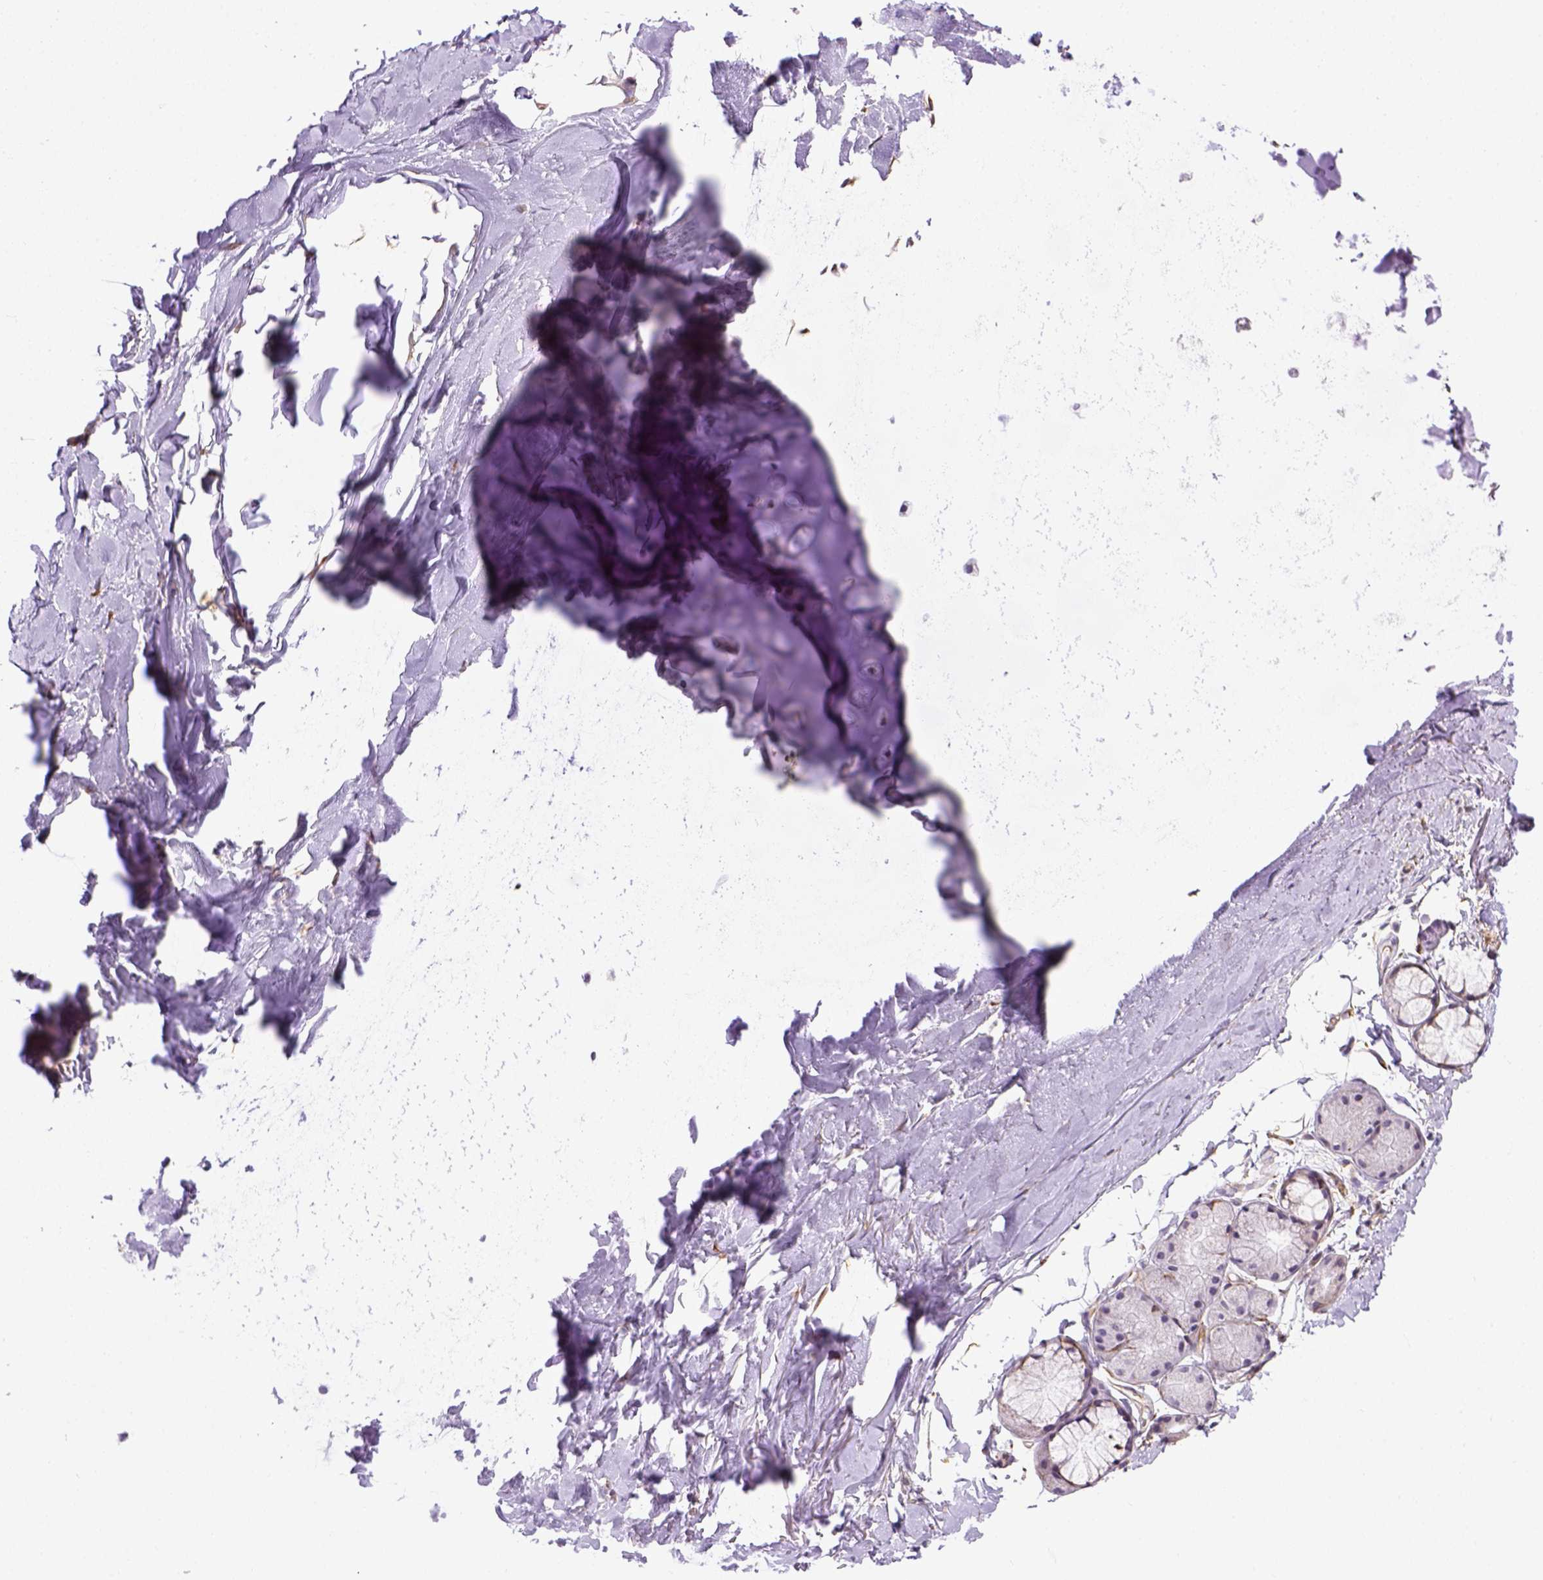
{"staining": {"intensity": "negative", "quantity": "none", "location": "none"}, "tissue": "adipose tissue", "cell_type": "Adipocytes", "image_type": "normal", "snomed": [{"axis": "morphology", "description": "Normal tissue, NOS"}, {"axis": "topography", "description": "Cartilage tissue"}, {"axis": "topography", "description": "Bronchus"}], "caption": "High power microscopy micrograph of an IHC micrograph of unremarkable adipose tissue, revealing no significant positivity in adipocytes. (Stains: DAB IHC with hematoxylin counter stain, Microscopy: brightfield microscopy at high magnification).", "gene": "KAZN", "patient": {"sex": "female", "age": 79}}